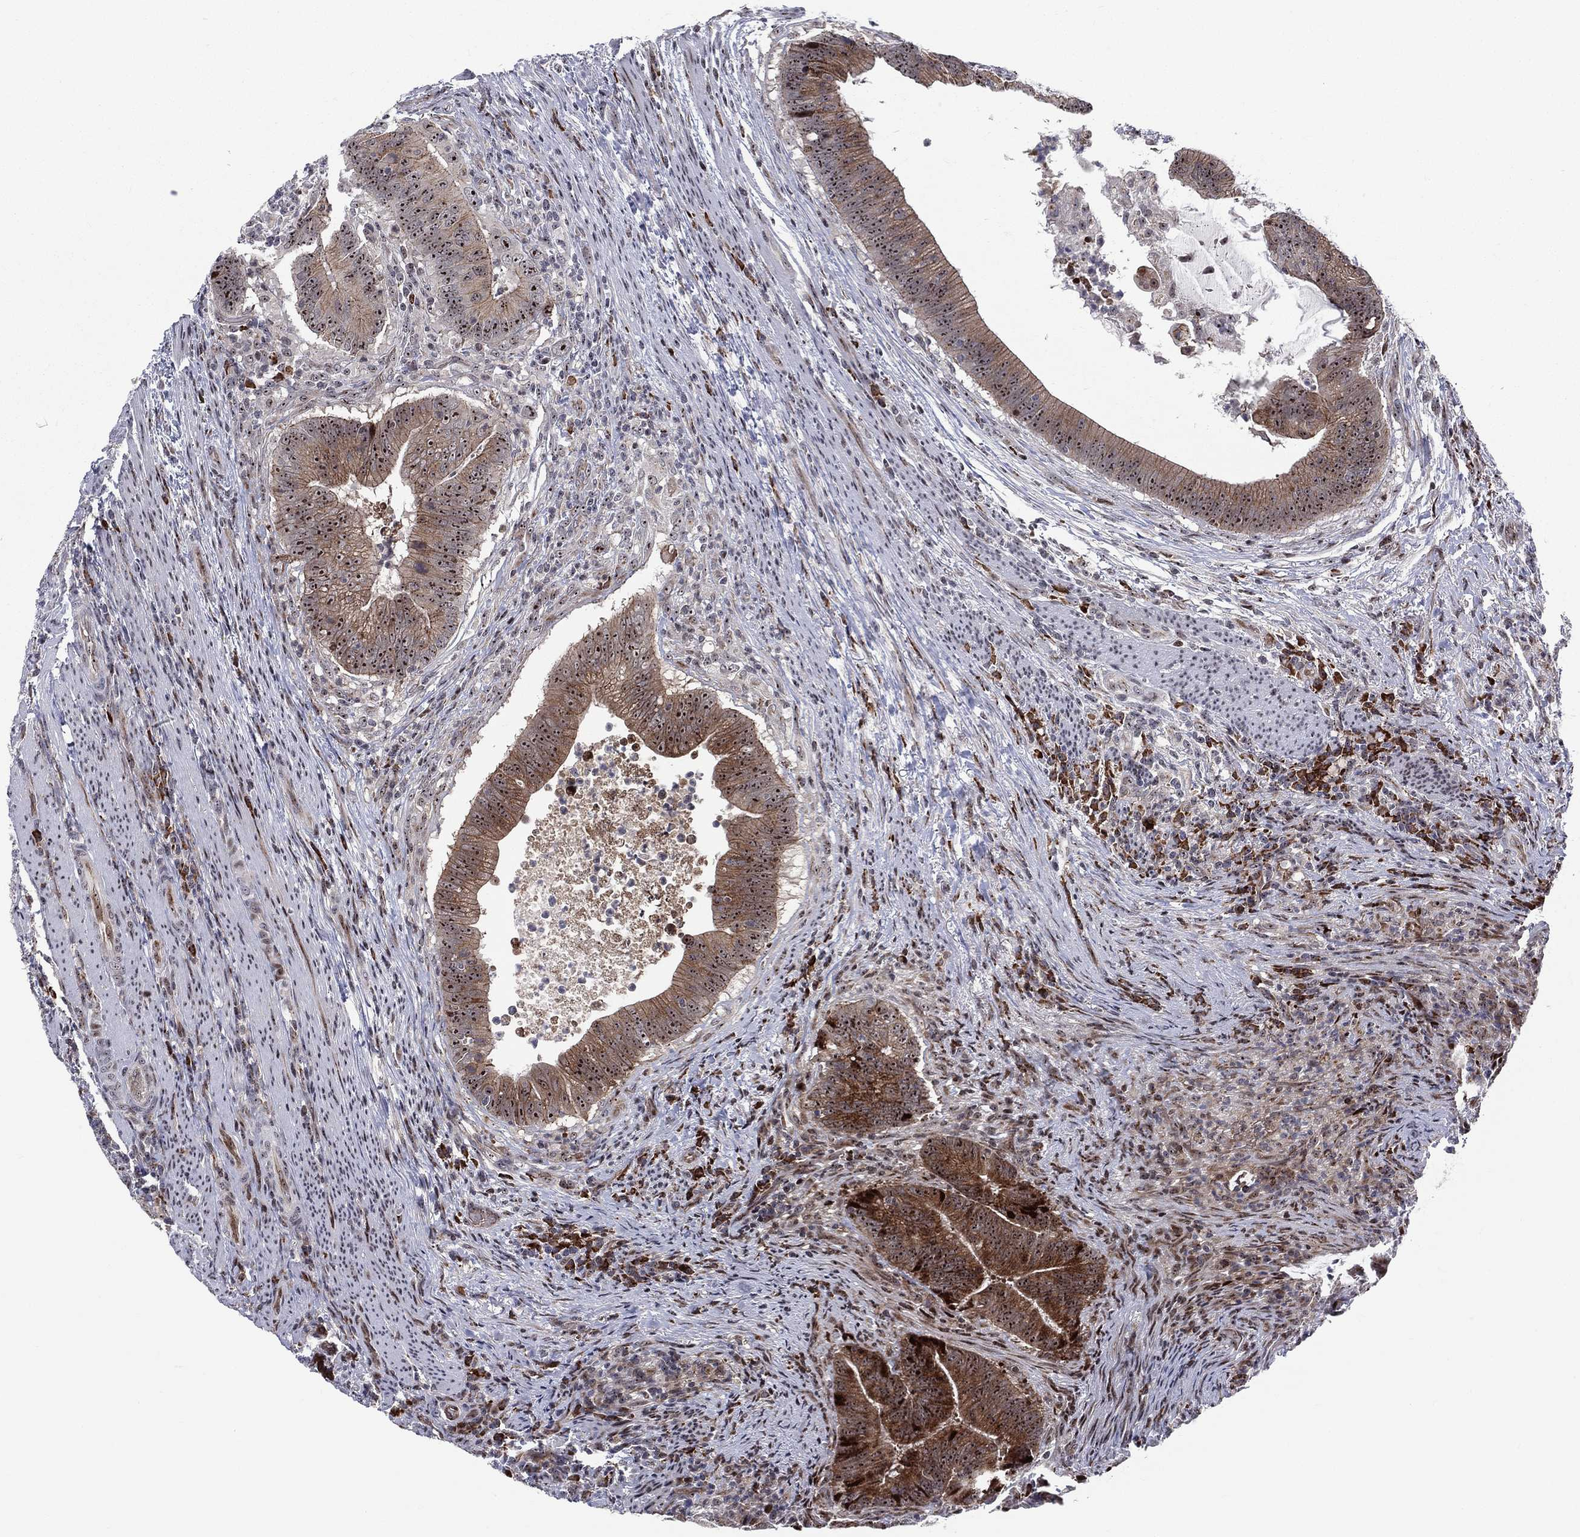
{"staining": {"intensity": "strong", "quantity": "25%-75%", "location": "cytoplasmic/membranous,nuclear"}, "tissue": "colorectal cancer", "cell_type": "Tumor cells", "image_type": "cancer", "snomed": [{"axis": "morphology", "description": "Adenocarcinoma, NOS"}, {"axis": "topography", "description": "Colon"}], "caption": "Tumor cells display high levels of strong cytoplasmic/membranous and nuclear expression in approximately 25%-75% of cells in adenocarcinoma (colorectal).", "gene": "VHL", "patient": {"sex": "female", "age": 87}}